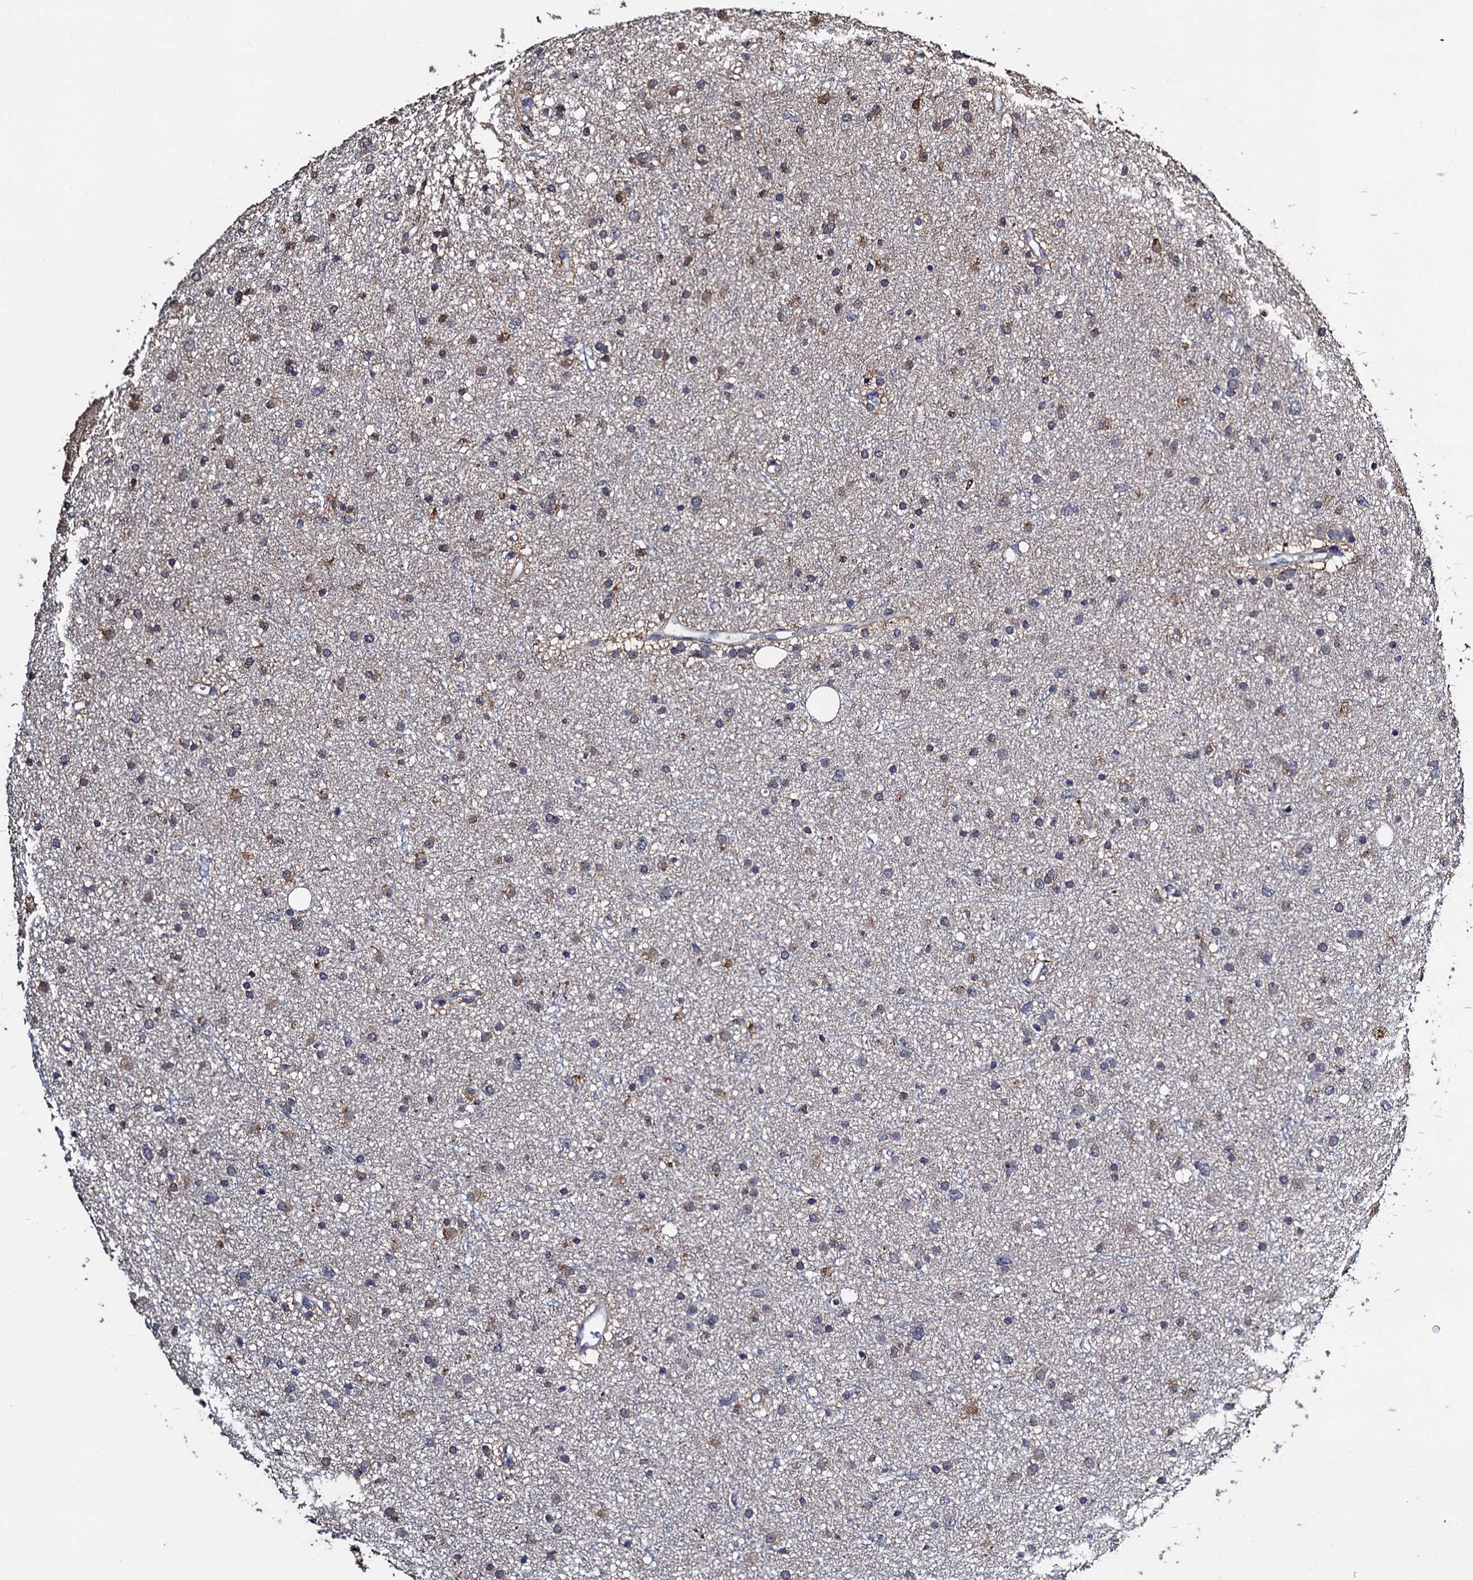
{"staining": {"intensity": "weak", "quantity": "<25%", "location": "cytoplasmic/membranous"}, "tissue": "glioma", "cell_type": "Tumor cells", "image_type": "cancer", "snomed": [{"axis": "morphology", "description": "Glioma, malignant, Low grade"}, {"axis": "topography", "description": "Cerebral cortex"}], "caption": "Photomicrograph shows no protein expression in tumor cells of glioma tissue.", "gene": "FAM222A", "patient": {"sex": "female", "age": 39}}